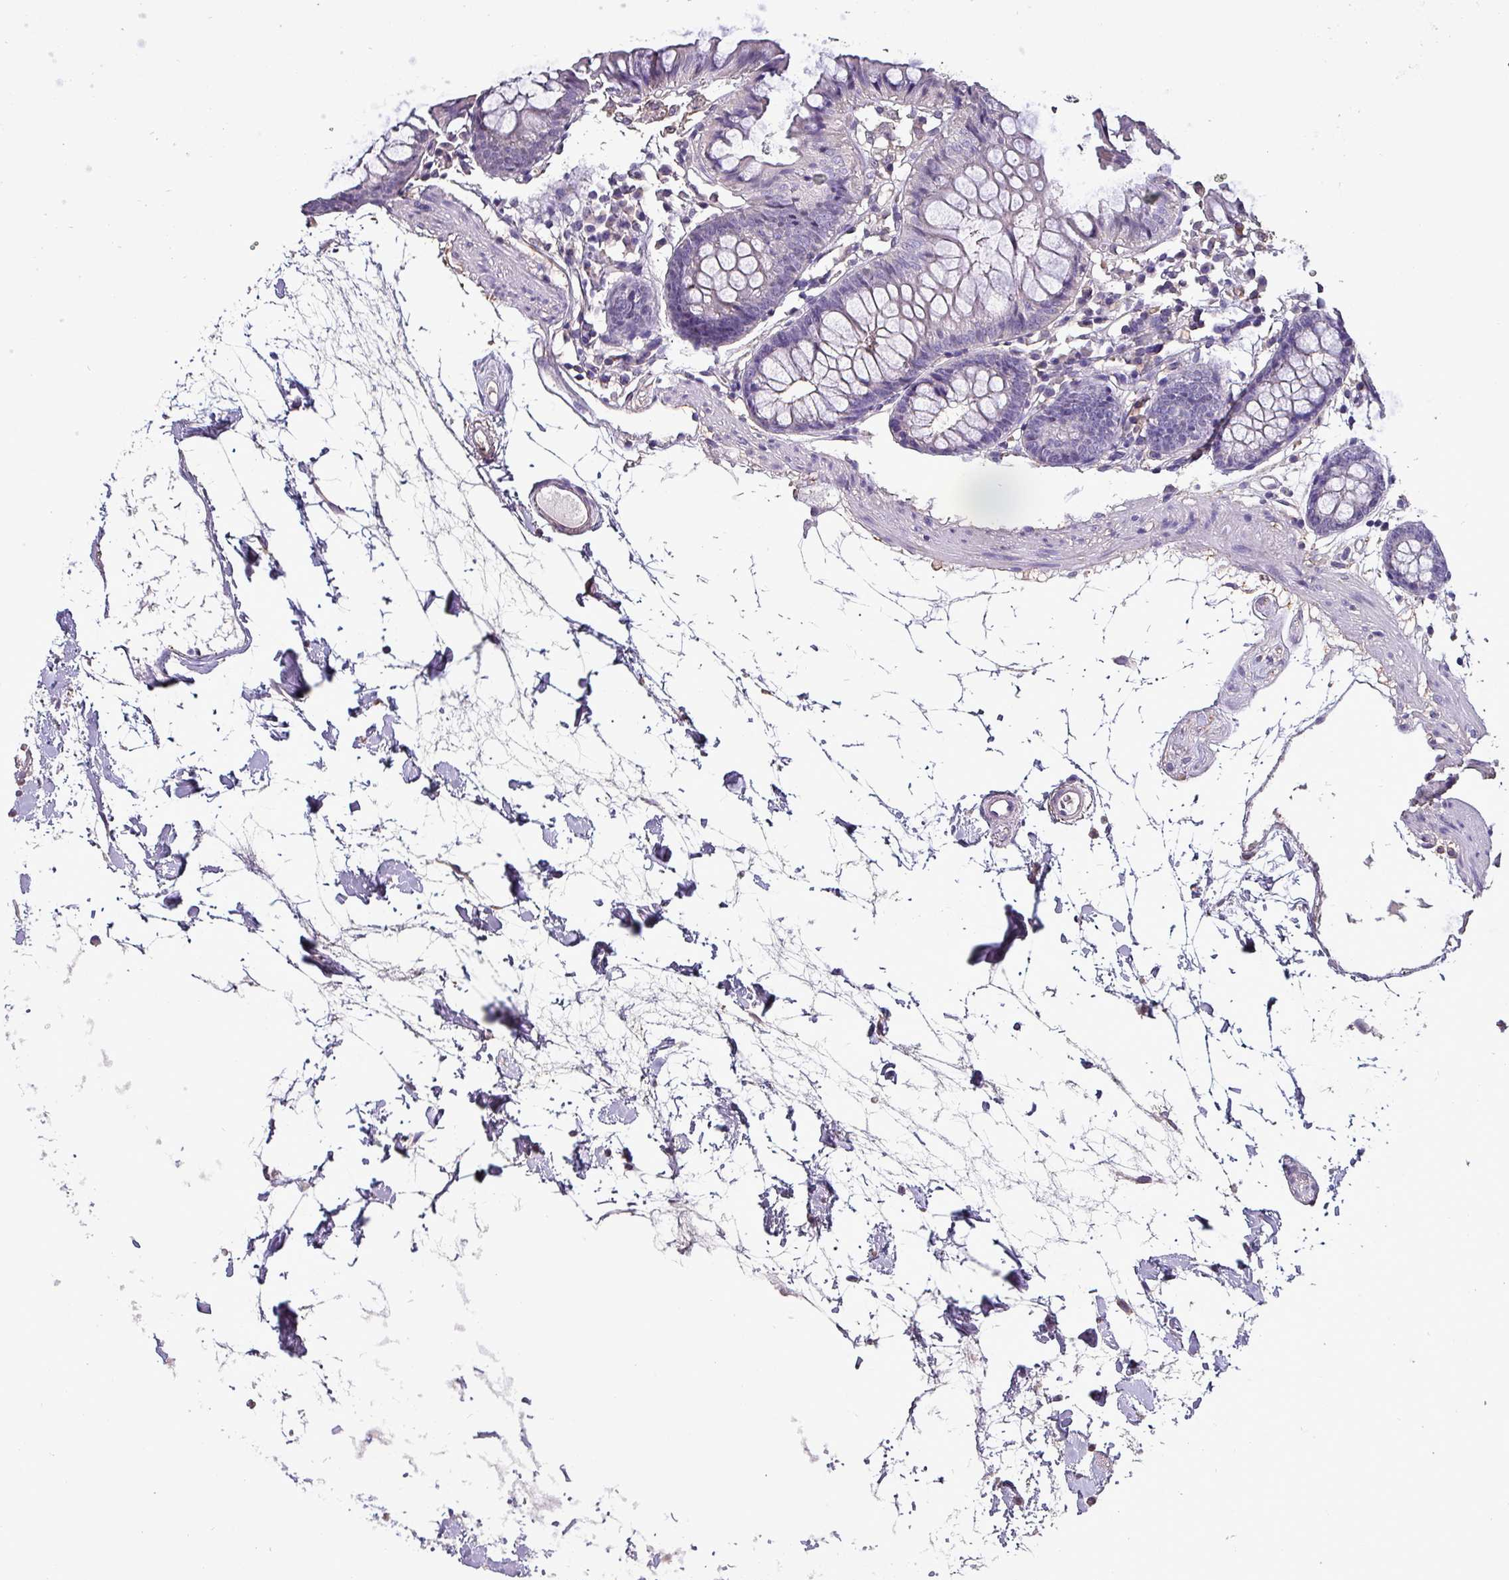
{"staining": {"intensity": "negative", "quantity": "none", "location": "none"}, "tissue": "colon", "cell_type": "Endothelial cells", "image_type": "normal", "snomed": [{"axis": "morphology", "description": "Normal tissue, NOS"}, {"axis": "topography", "description": "Colon"}], "caption": "DAB immunohistochemical staining of unremarkable colon demonstrates no significant staining in endothelial cells.", "gene": "HTRA4", "patient": {"sex": "female", "age": 84}}